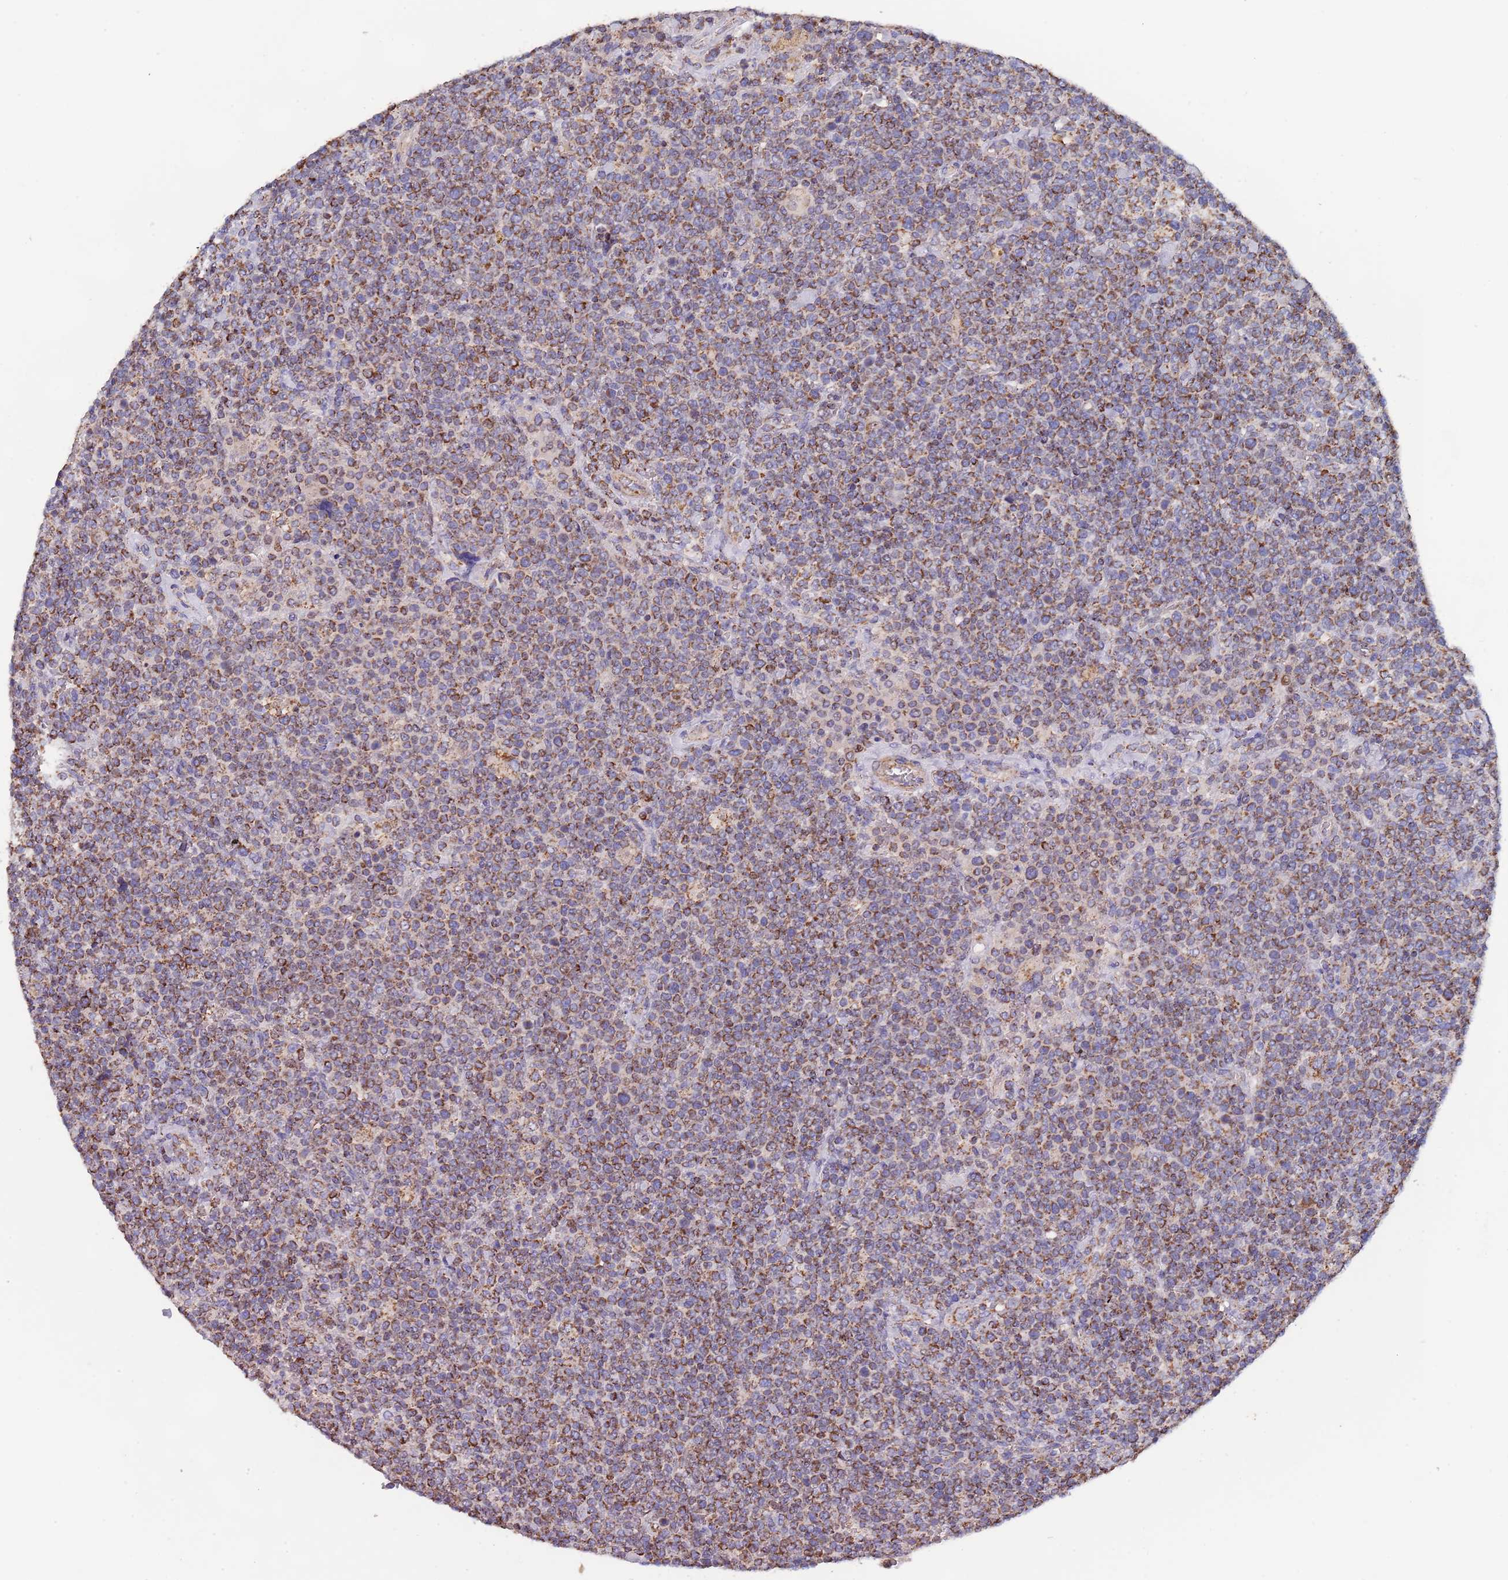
{"staining": {"intensity": "moderate", "quantity": ">75%", "location": "cytoplasmic/membranous"}, "tissue": "lymphoma", "cell_type": "Tumor cells", "image_type": "cancer", "snomed": [{"axis": "morphology", "description": "Malignant lymphoma, non-Hodgkin's type, High grade"}, {"axis": "topography", "description": "Lymph node"}], "caption": "Human high-grade malignant lymphoma, non-Hodgkin's type stained with a protein marker displays moderate staining in tumor cells.", "gene": "PGP", "patient": {"sex": "male", "age": 61}}